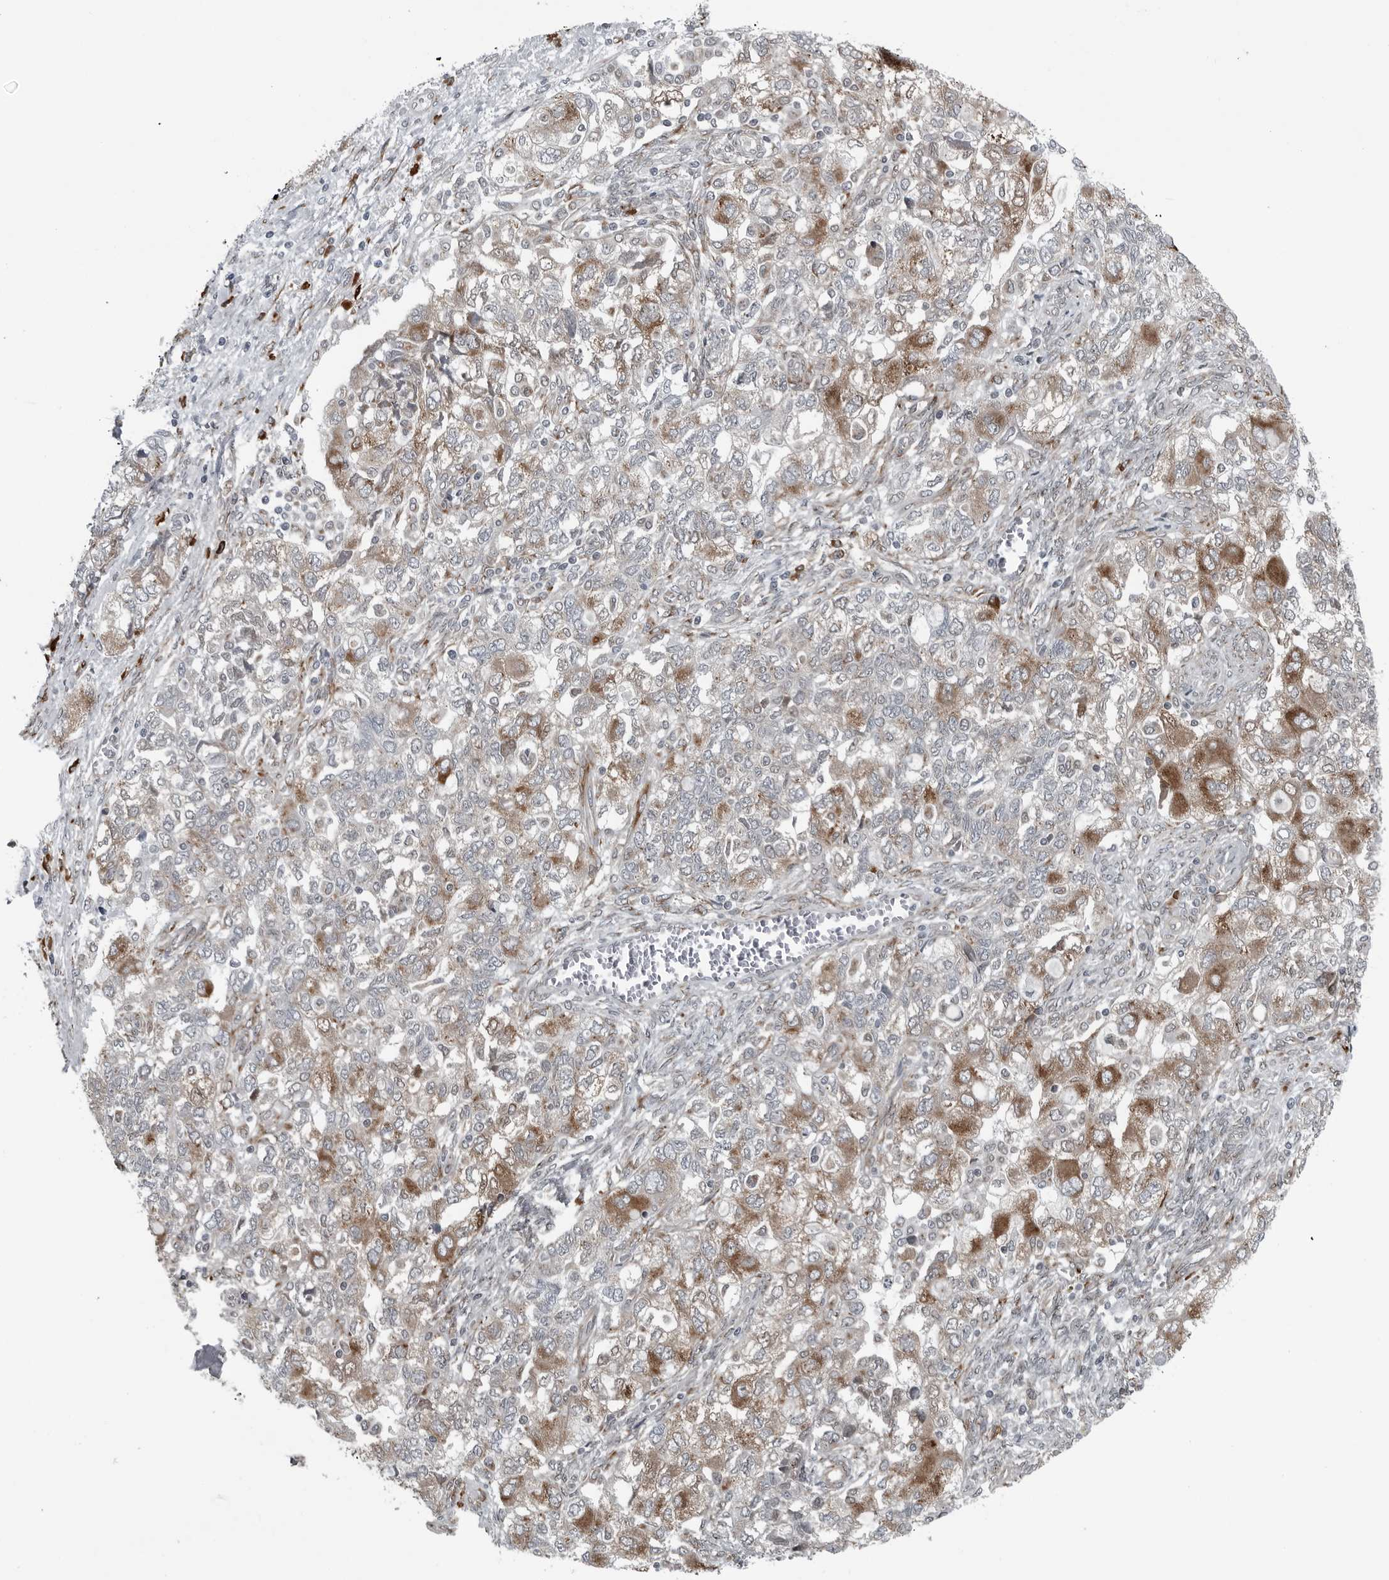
{"staining": {"intensity": "moderate", "quantity": "25%-75%", "location": "cytoplasmic/membranous"}, "tissue": "ovarian cancer", "cell_type": "Tumor cells", "image_type": "cancer", "snomed": [{"axis": "morphology", "description": "Carcinoma, NOS"}, {"axis": "morphology", "description": "Cystadenocarcinoma, serous, NOS"}, {"axis": "topography", "description": "Ovary"}], "caption": "DAB immunohistochemical staining of human carcinoma (ovarian) reveals moderate cytoplasmic/membranous protein expression in about 25%-75% of tumor cells. The staining was performed using DAB, with brown indicating positive protein expression. Nuclei are stained blue with hematoxylin.", "gene": "CEP85", "patient": {"sex": "female", "age": 69}}